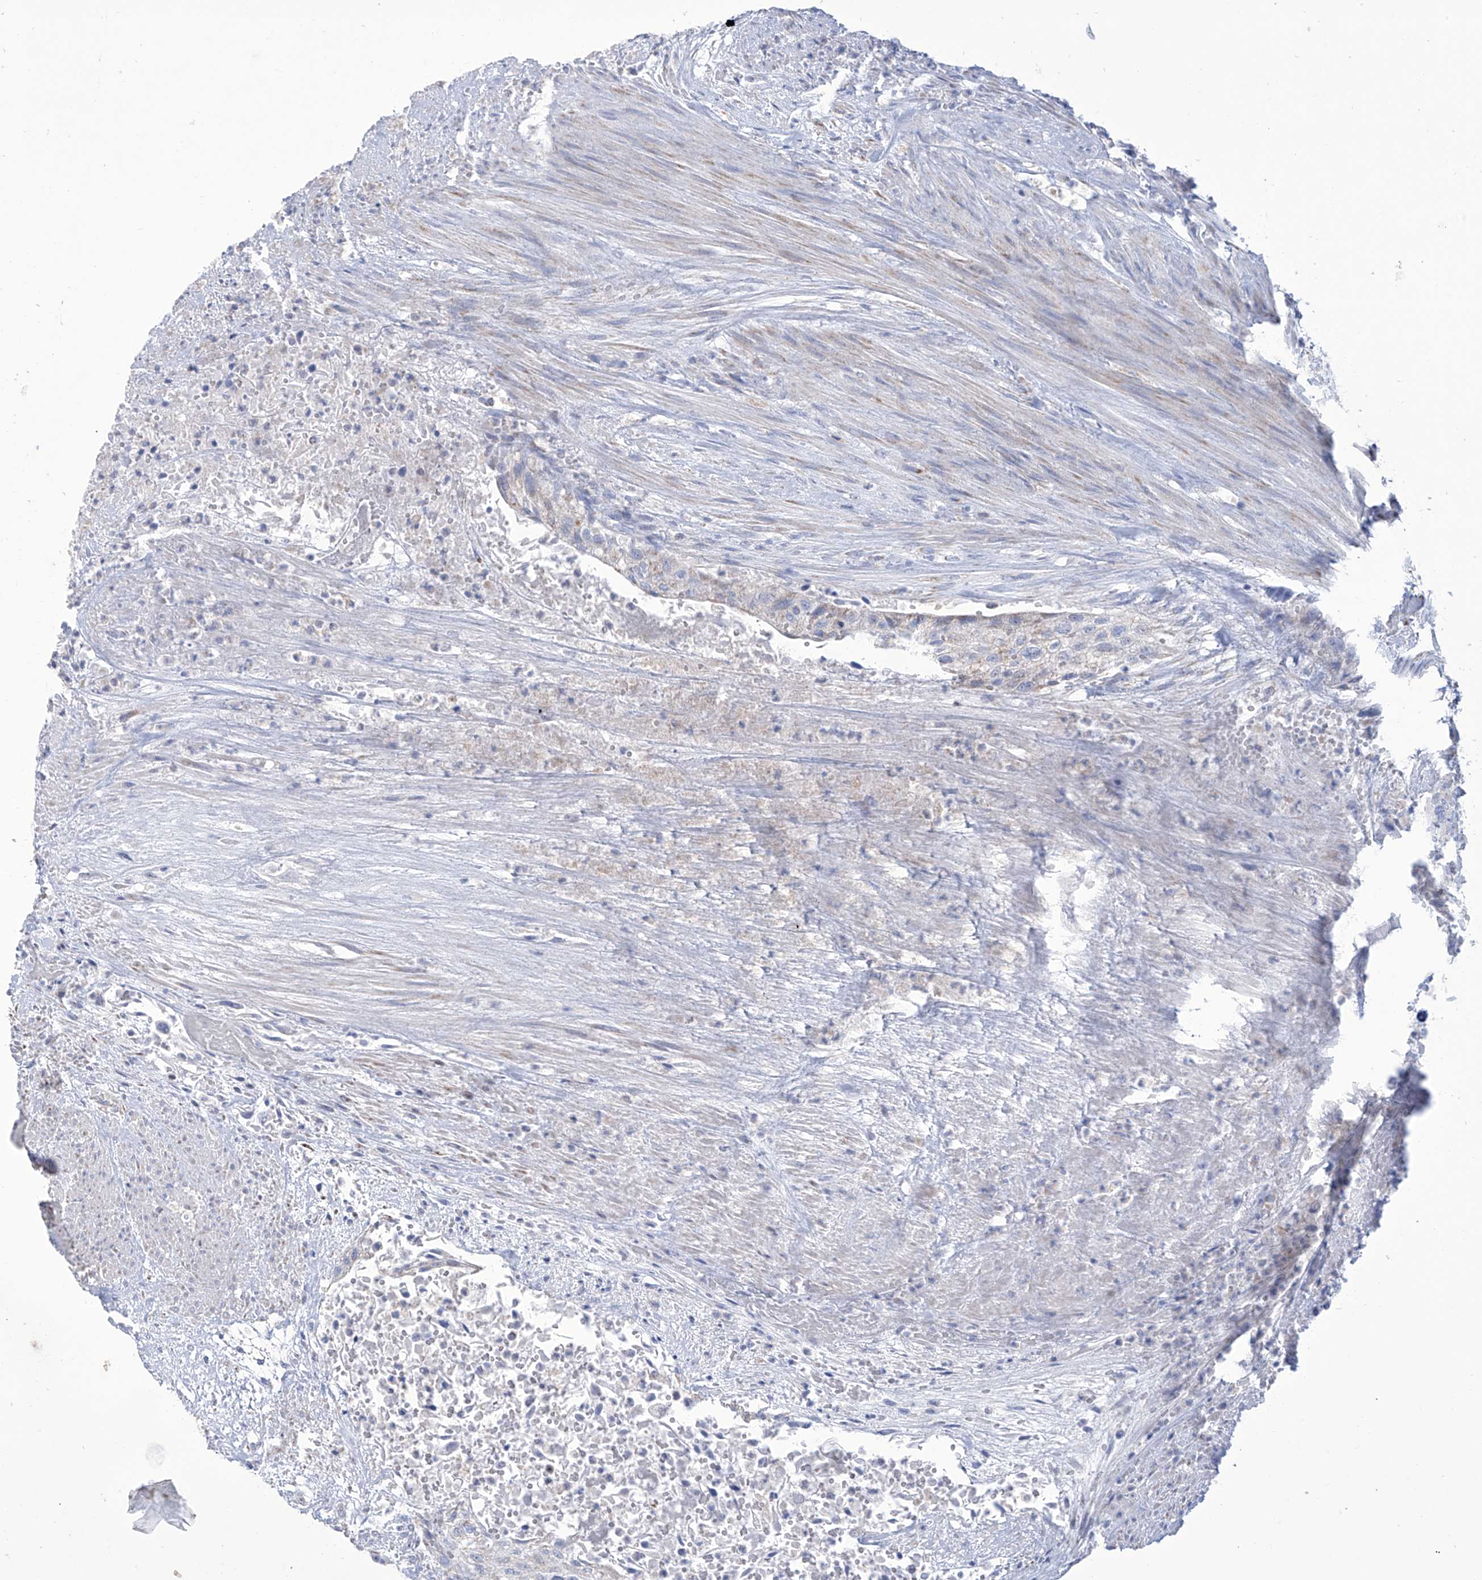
{"staining": {"intensity": "negative", "quantity": "none", "location": "none"}, "tissue": "urothelial cancer", "cell_type": "Tumor cells", "image_type": "cancer", "snomed": [{"axis": "morphology", "description": "Urothelial carcinoma, High grade"}, {"axis": "topography", "description": "Urinary bladder"}], "caption": "Immunohistochemical staining of urothelial cancer exhibits no significant positivity in tumor cells.", "gene": "ALDH6A1", "patient": {"sex": "male", "age": 35}}